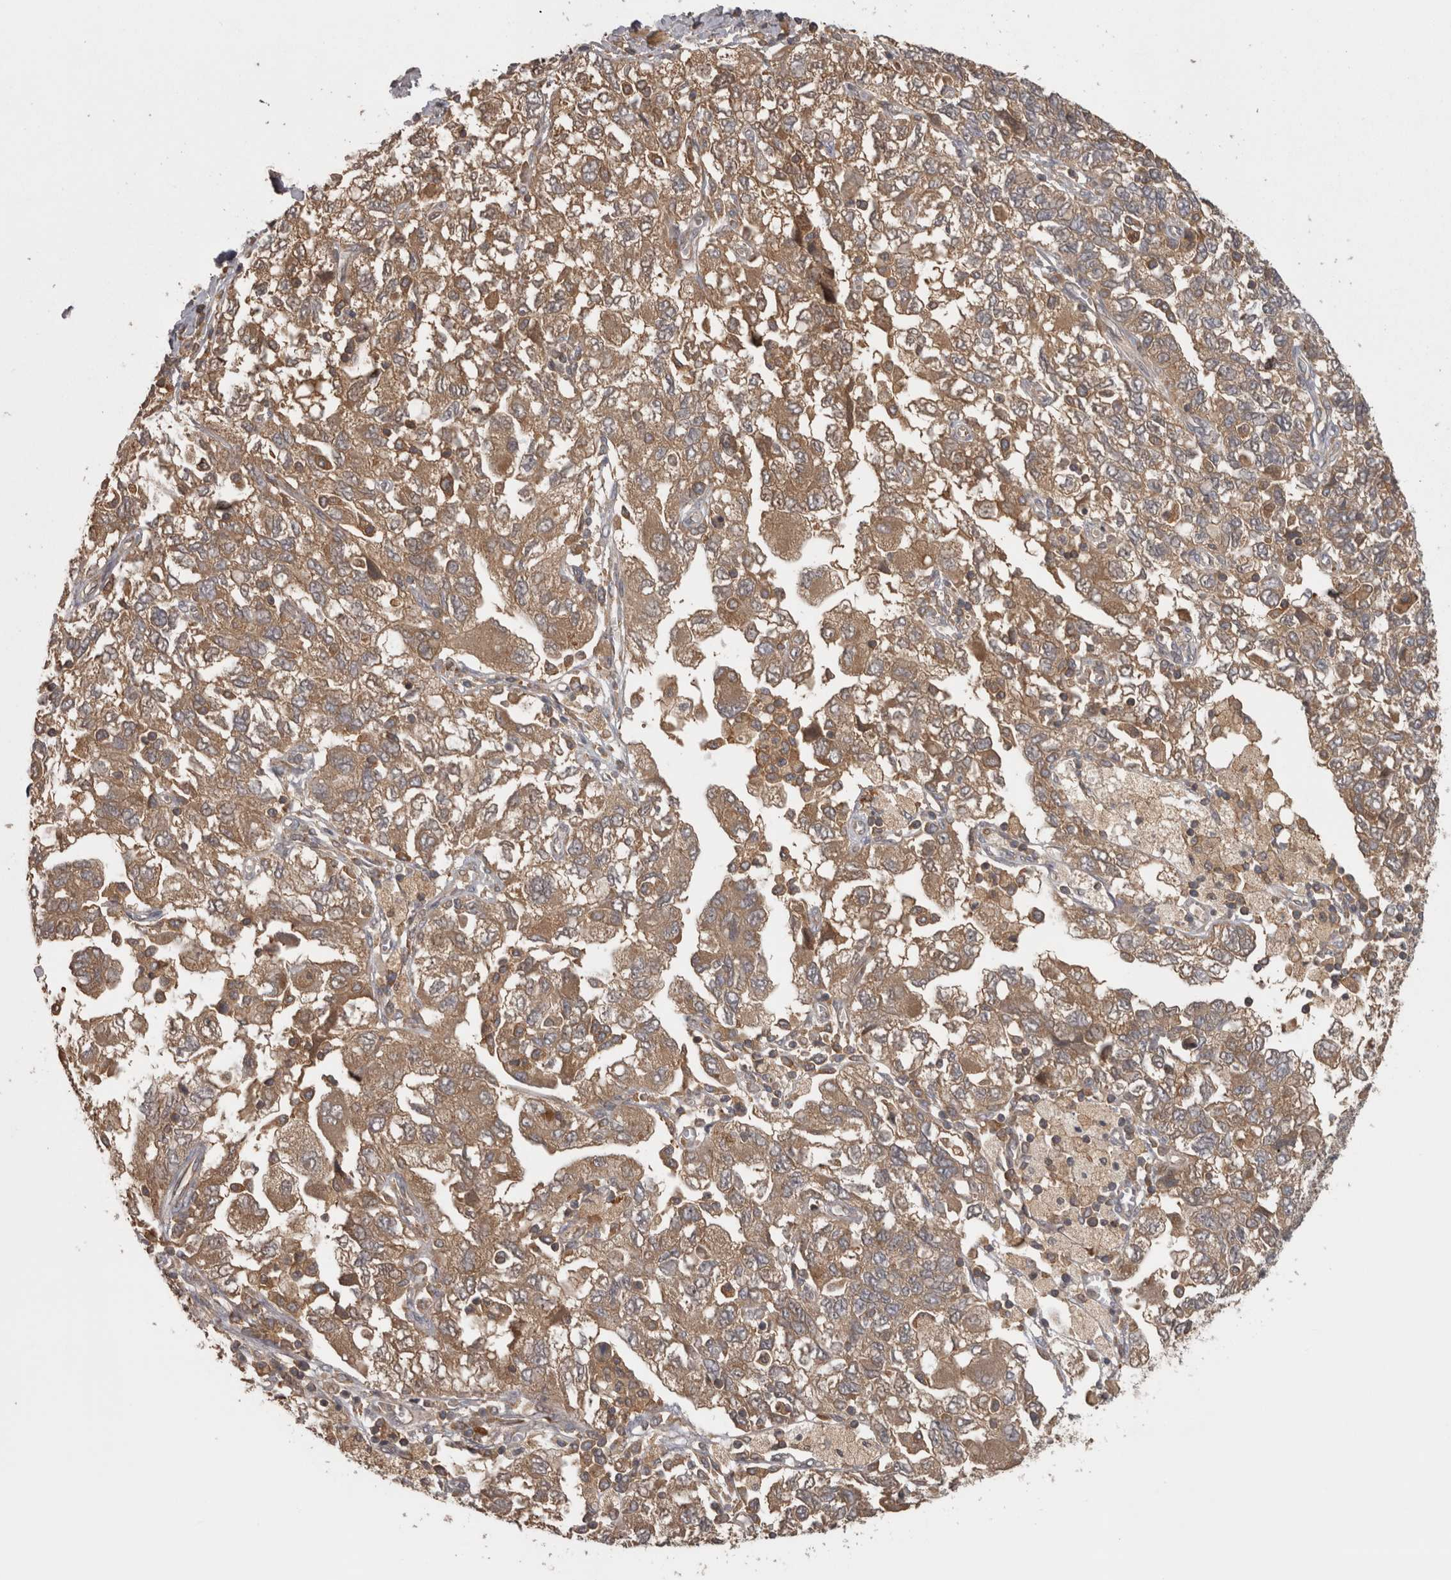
{"staining": {"intensity": "moderate", "quantity": ">75%", "location": "cytoplasmic/membranous"}, "tissue": "ovarian cancer", "cell_type": "Tumor cells", "image_type": "cancer", "snomed": [{"axis": "morphology", "description": "Carcinoma, NOS"}, {"axis": "morphology", "description": "Cystadenocarcinoma, serous, NOS"}, {"axis": "topography", "description": "Ovary"}], "caption": "Protein expression analysis of human ovarian serous cystadenocarcinoma reveals moderate cytoplasmic/membranous staining in about >75% of tumor cells.", "gene": "MICU3", "patient": {"sex": "female", "age": 69}}